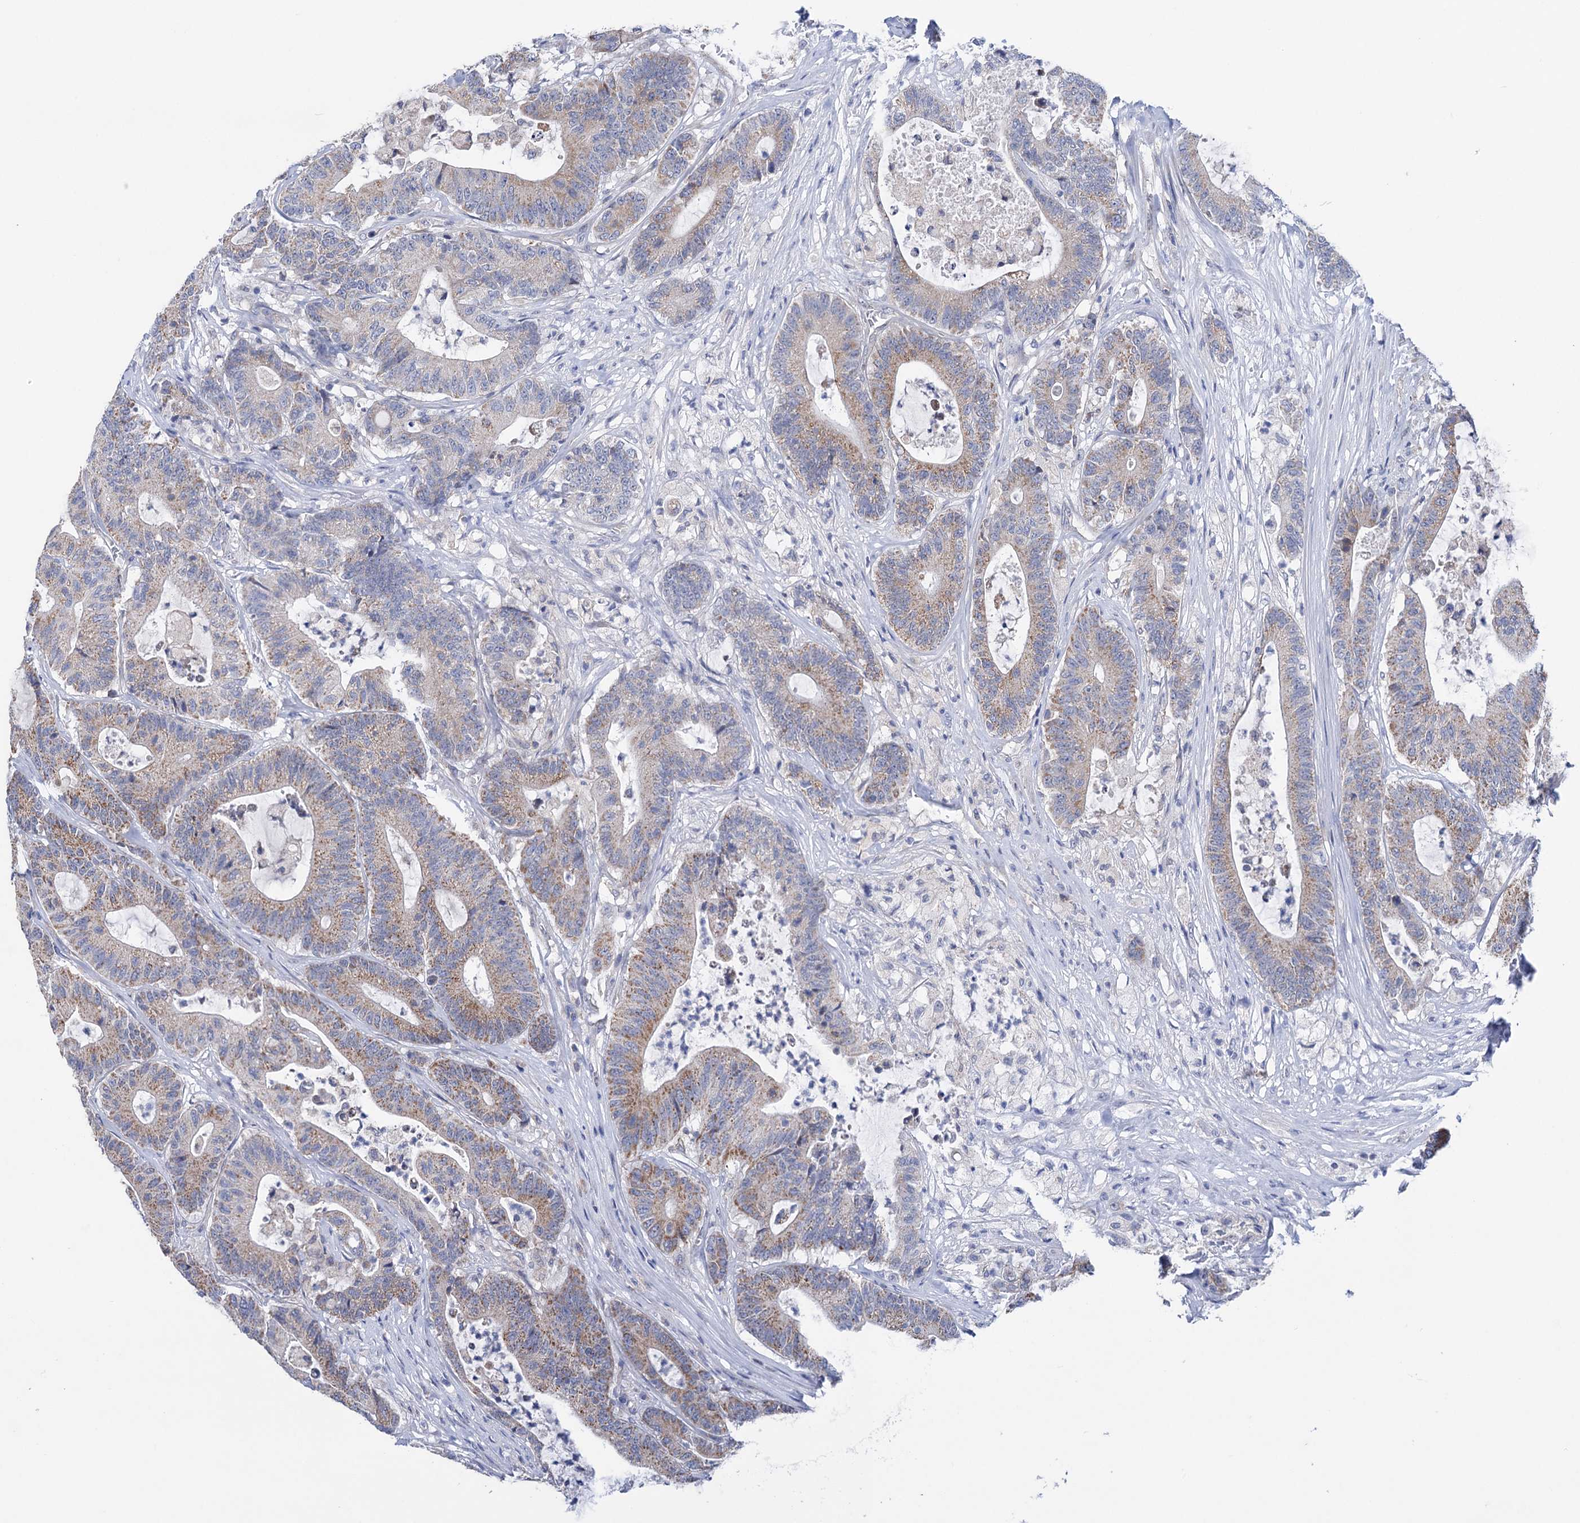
{"staining": {"intensity": "moderate", "quantity": ">75%", "location": "cytoplasmic/membranous"}, "tissue": "colorectal cancer", "cell_type": "Tumor cells", "image_type": "cancer", "snomed": [{"axis": "morphology", "description": "Adenocarcinoma, NOS"}, {"axis": "topography", "description": "Colon"}], "caption": "High-power microscopy captured an IHC micrograph of adenocarcinoma (colorectal), revealing moderate cytoplasmic/membranous staining in about >75% of tumor cells.", "gene": "SUCLA2", "patient": {"sex": "female", "age": 84}}